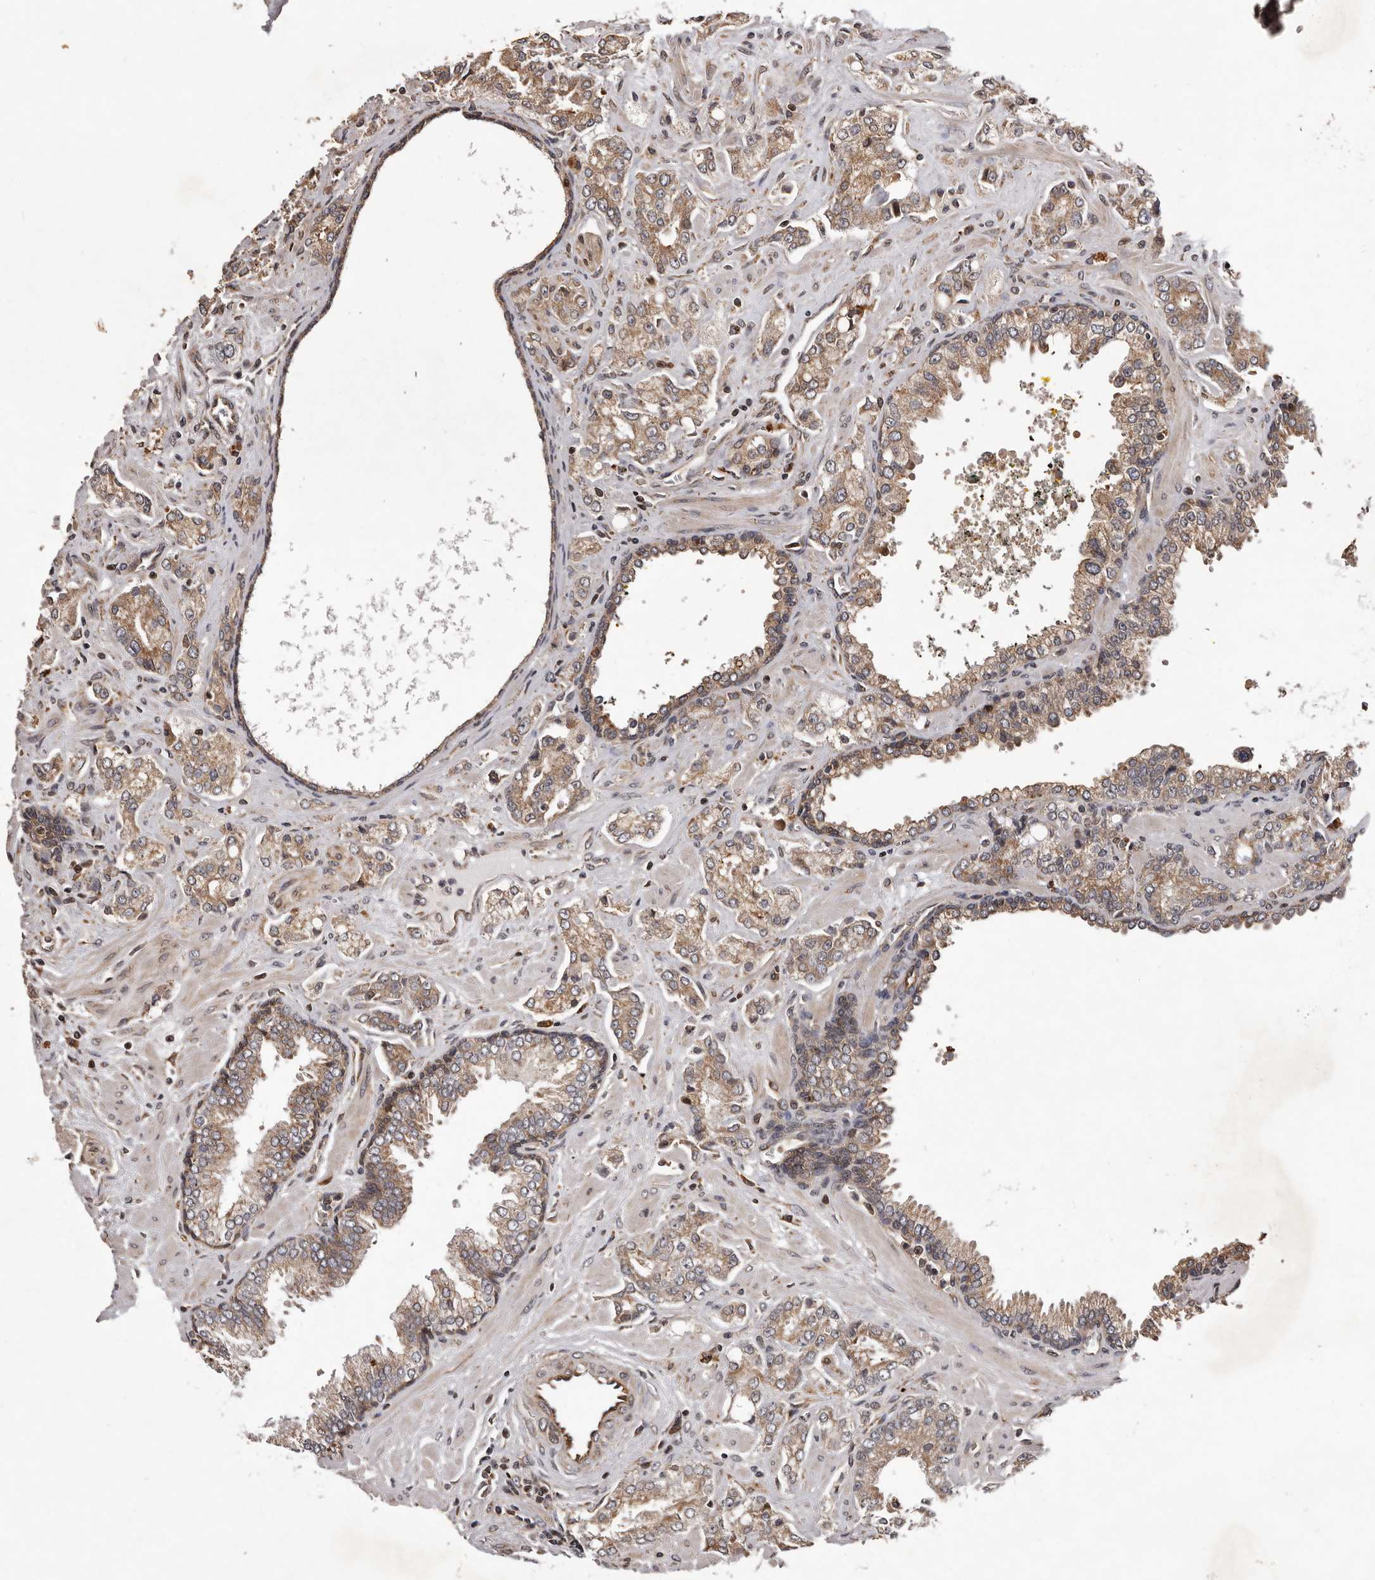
{"staining": {"intensity": "moderate", "quantity": ">75%", "location": "cytoplasmic/membranous"}, "tissue": "prostate cancer", "cell_type": "Tumor cells", "image_type": "cancer", "snomed": [{"axis": "morphology", "description": "Adenocarcinoma, High grade"}, {"axis": "topography", "description": "Prostate"}], "caption": "Prostate cancer (high-grade adenocarcinoma) stained with immunohistochemistry shows moderate cytoplasmic/membranous expression in approximately >75% of tumor cells.", "gene": "GADD45B", "patient": {"sex": "male", "age": 67}}